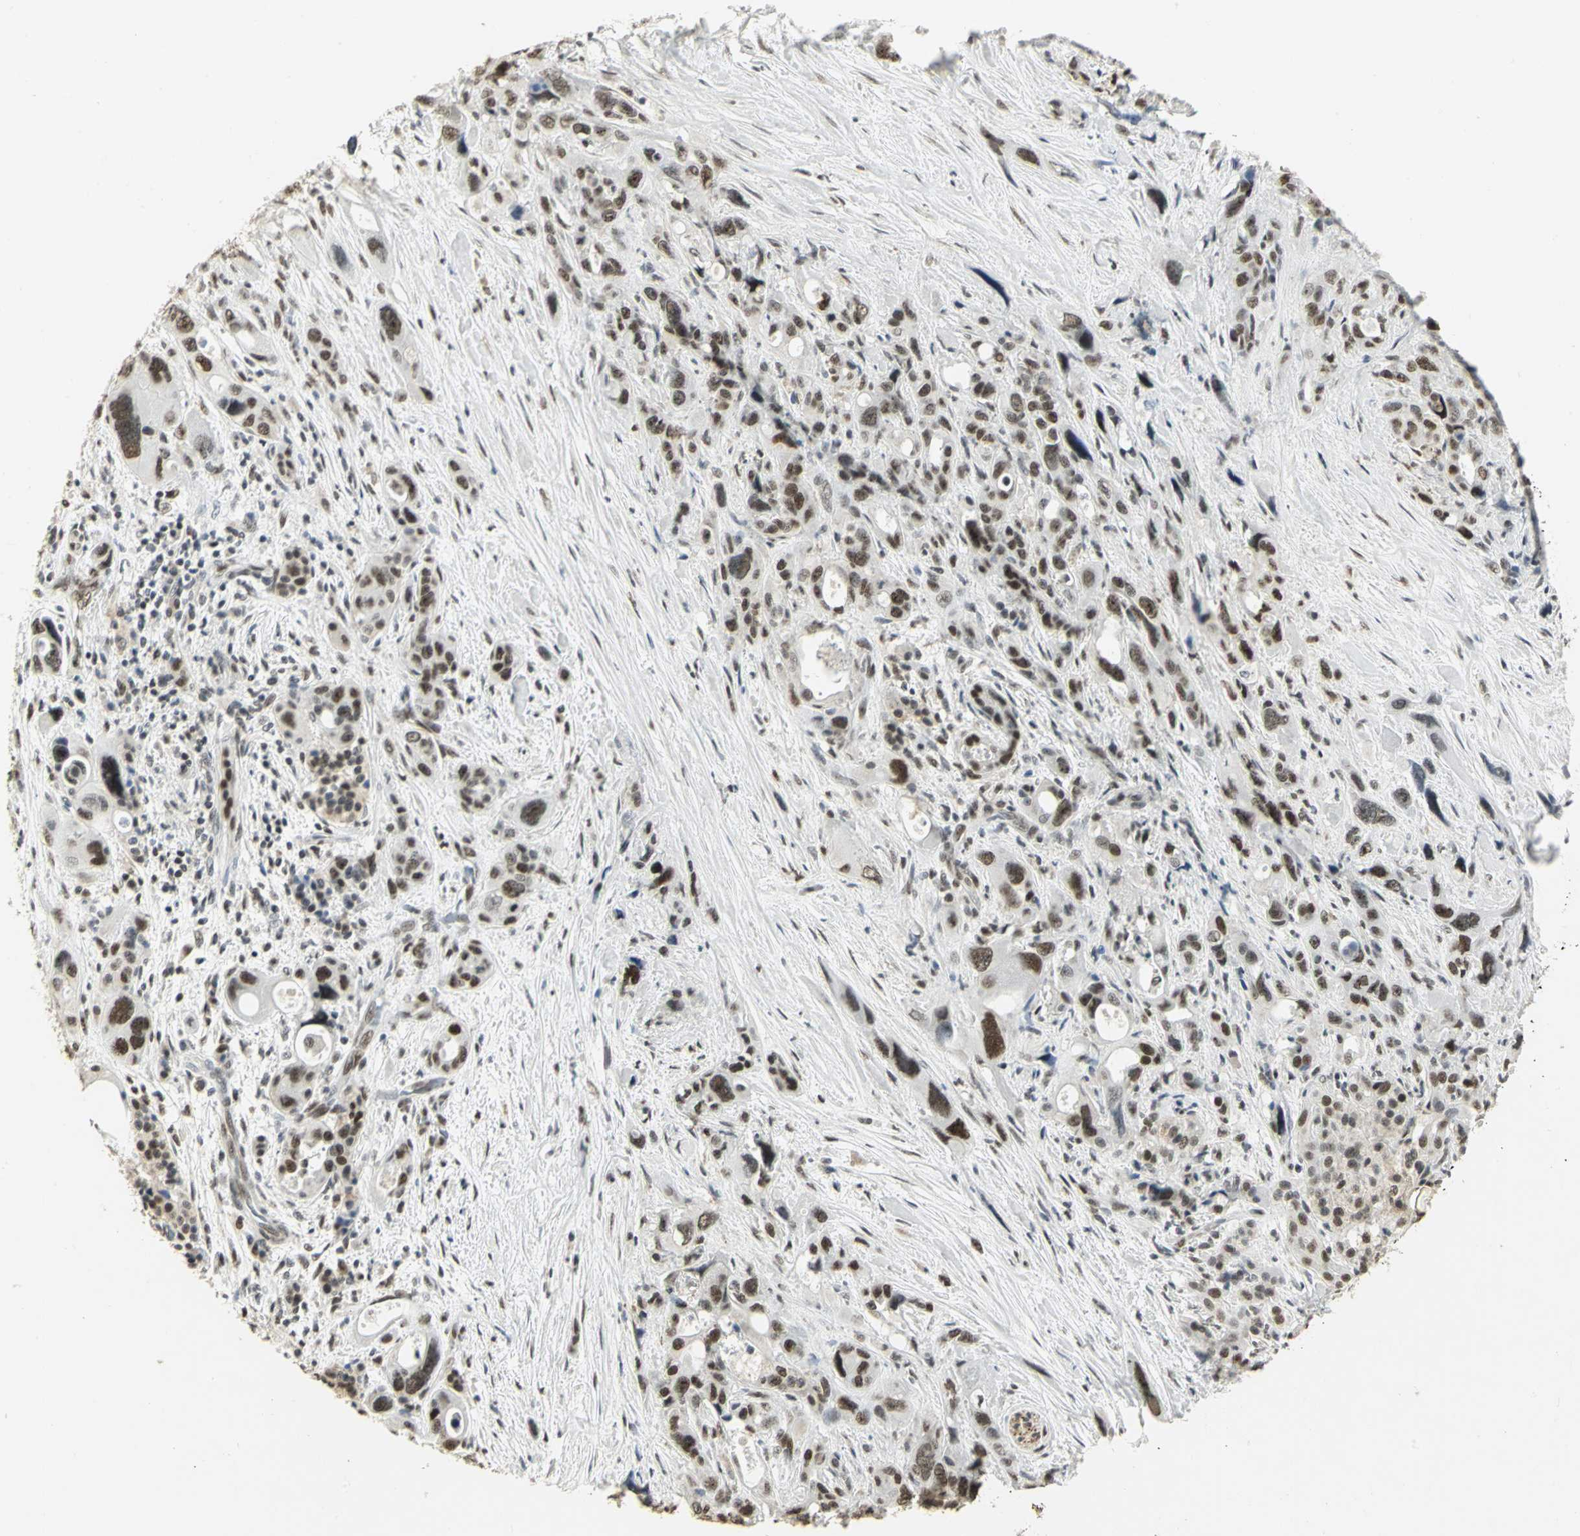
{"staining": {"intensity": "strong", "quantity": ">75%", "location": "nuclear"}, "tissue": "pancreatic cancer", "cell_type": "Tumor cells", "image_type": "cancer", "snomed": [{"axis": "morphology", "description": "Adenocarcinoma, NOS"}, {"axis": "topography", "description": "Pancreas"}], "caption": "A histopathology image of pancreatic cancer stained for a protein displays strong nuclear brown staining in tumor cells.", "gene": "CBX3", "patient": {"sex": "male", "age": 46}}